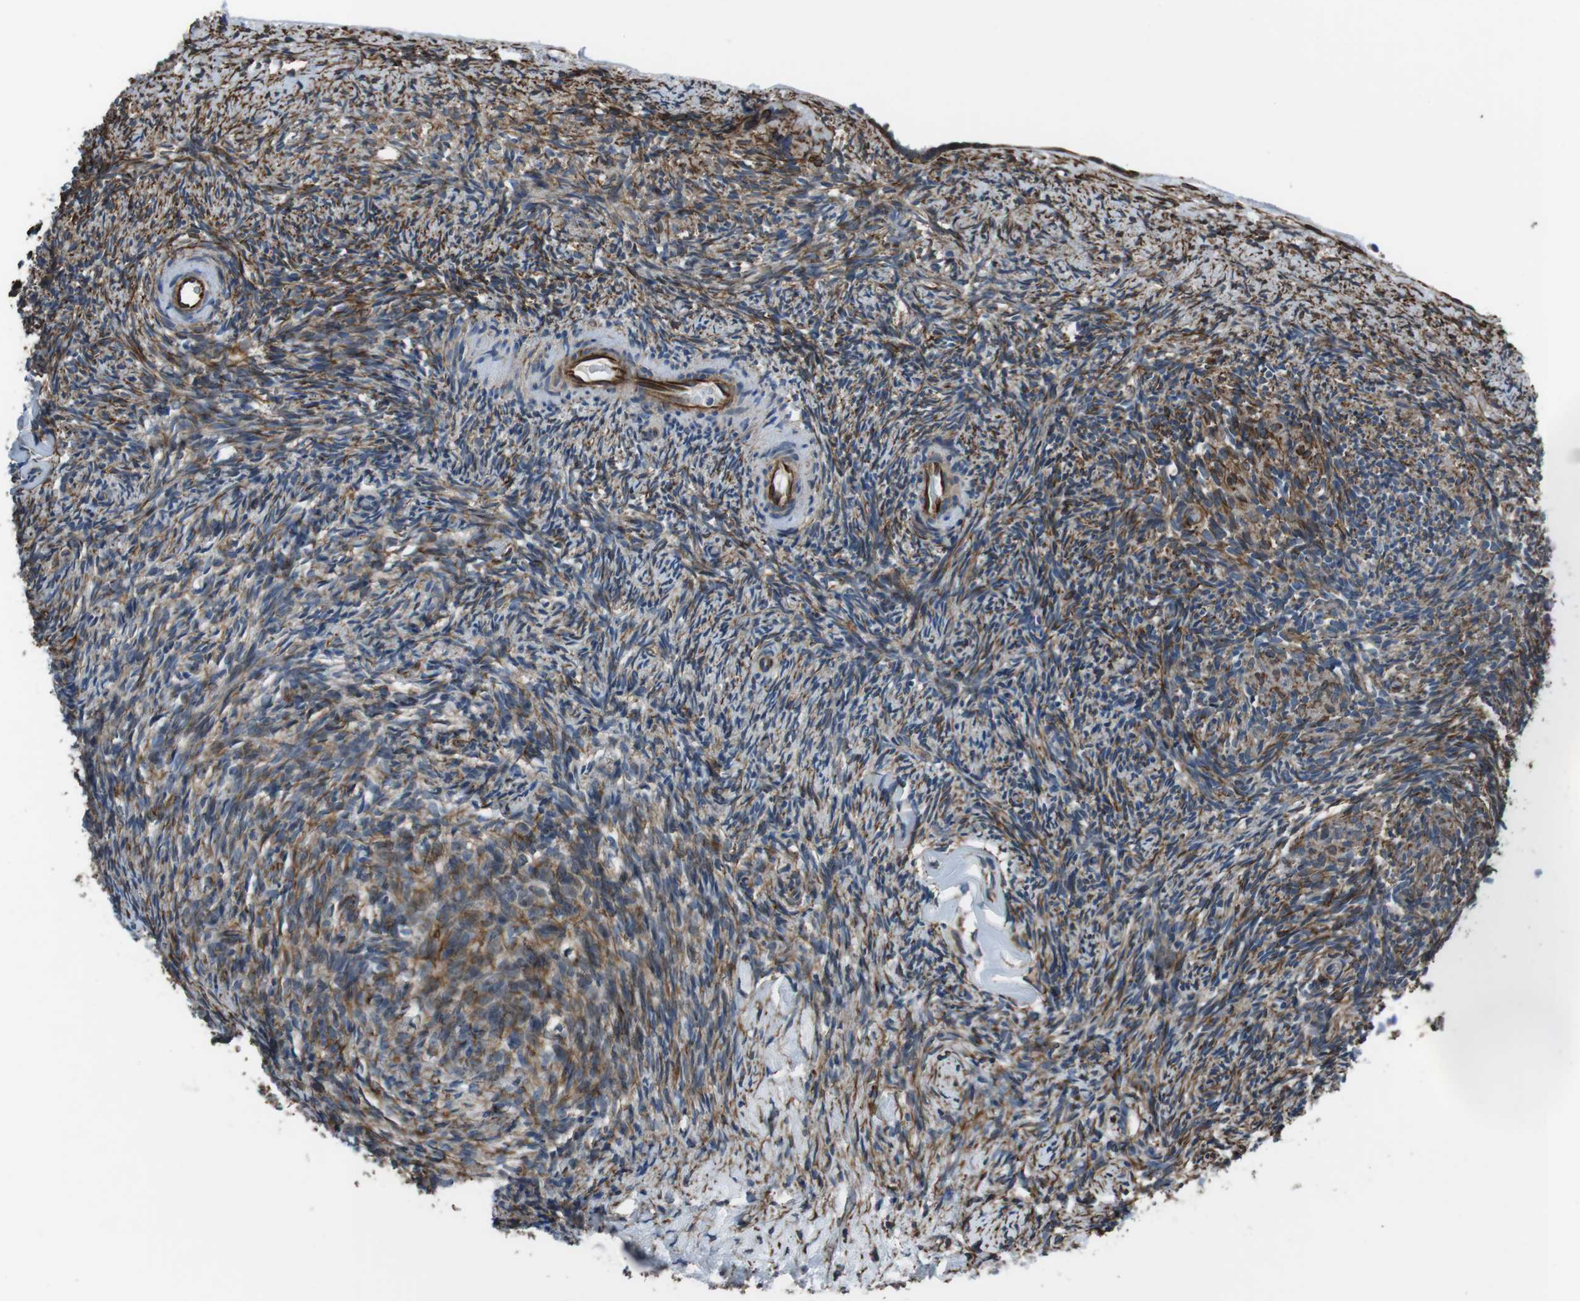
{"staining": {"intensity": "moderate", "quantity": "25%-75%", "location": "cytoplasmic/membranous"}, "tissue": "ovary", "cell_type": "Ovarian stroma cells", "image_type": "normal", "snomed": [{"axis": "morphology", "description": "Normal tissue, NOS"}, {"axis": "topography", "description": "Ovary"}], "caption": "The histopathology image displays a brown stain indicating the presence of a protein in the cytoplasmic/membranous of ovarian stroma cells in ovary. (DAB = brown stain, brightfield microscopy at high magnification).", "gene": "LRRC49", "patient": {"sex": "female", "age": 60}}